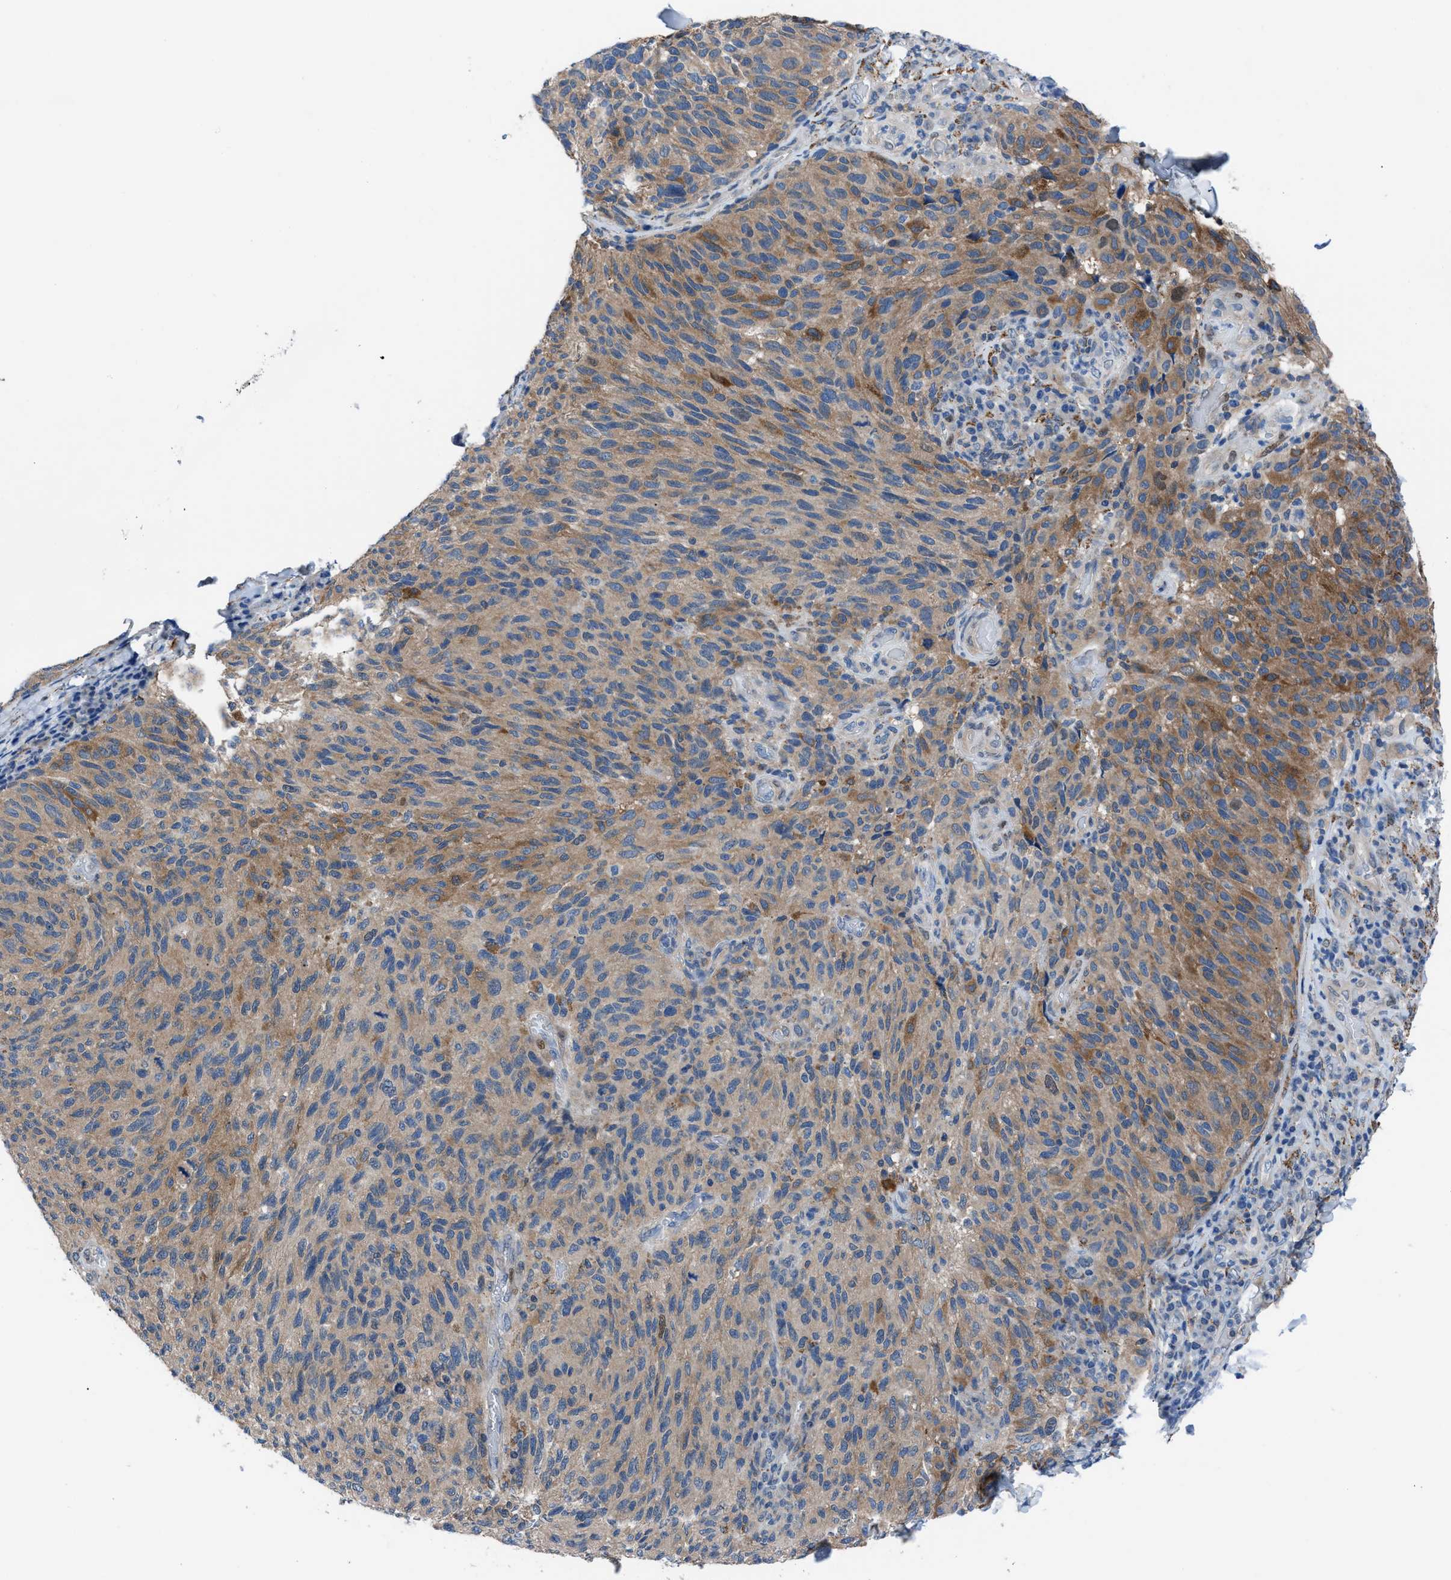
{"staining": {"intensity": "moderate", "quantity": ">75%", "location": "cytoplasmic/membranous"}, "tissue": "melanoma", "cell_type": "Tumor cells", "image_type": "cancer", "snomed": [{"axis": "morphology", "description": "Malignant melanoma, NOS"}, {"axis": "topography", "description": "Skin"}], "caption": "Immunohistochemical staining of malignant melanoma reveals medium levels of moderate cytoplasmic/membranous positivity in approximately >75% of tumor cells.", "gene": "TMEM45B", "patient": {"sex": "female", "age": 73}}